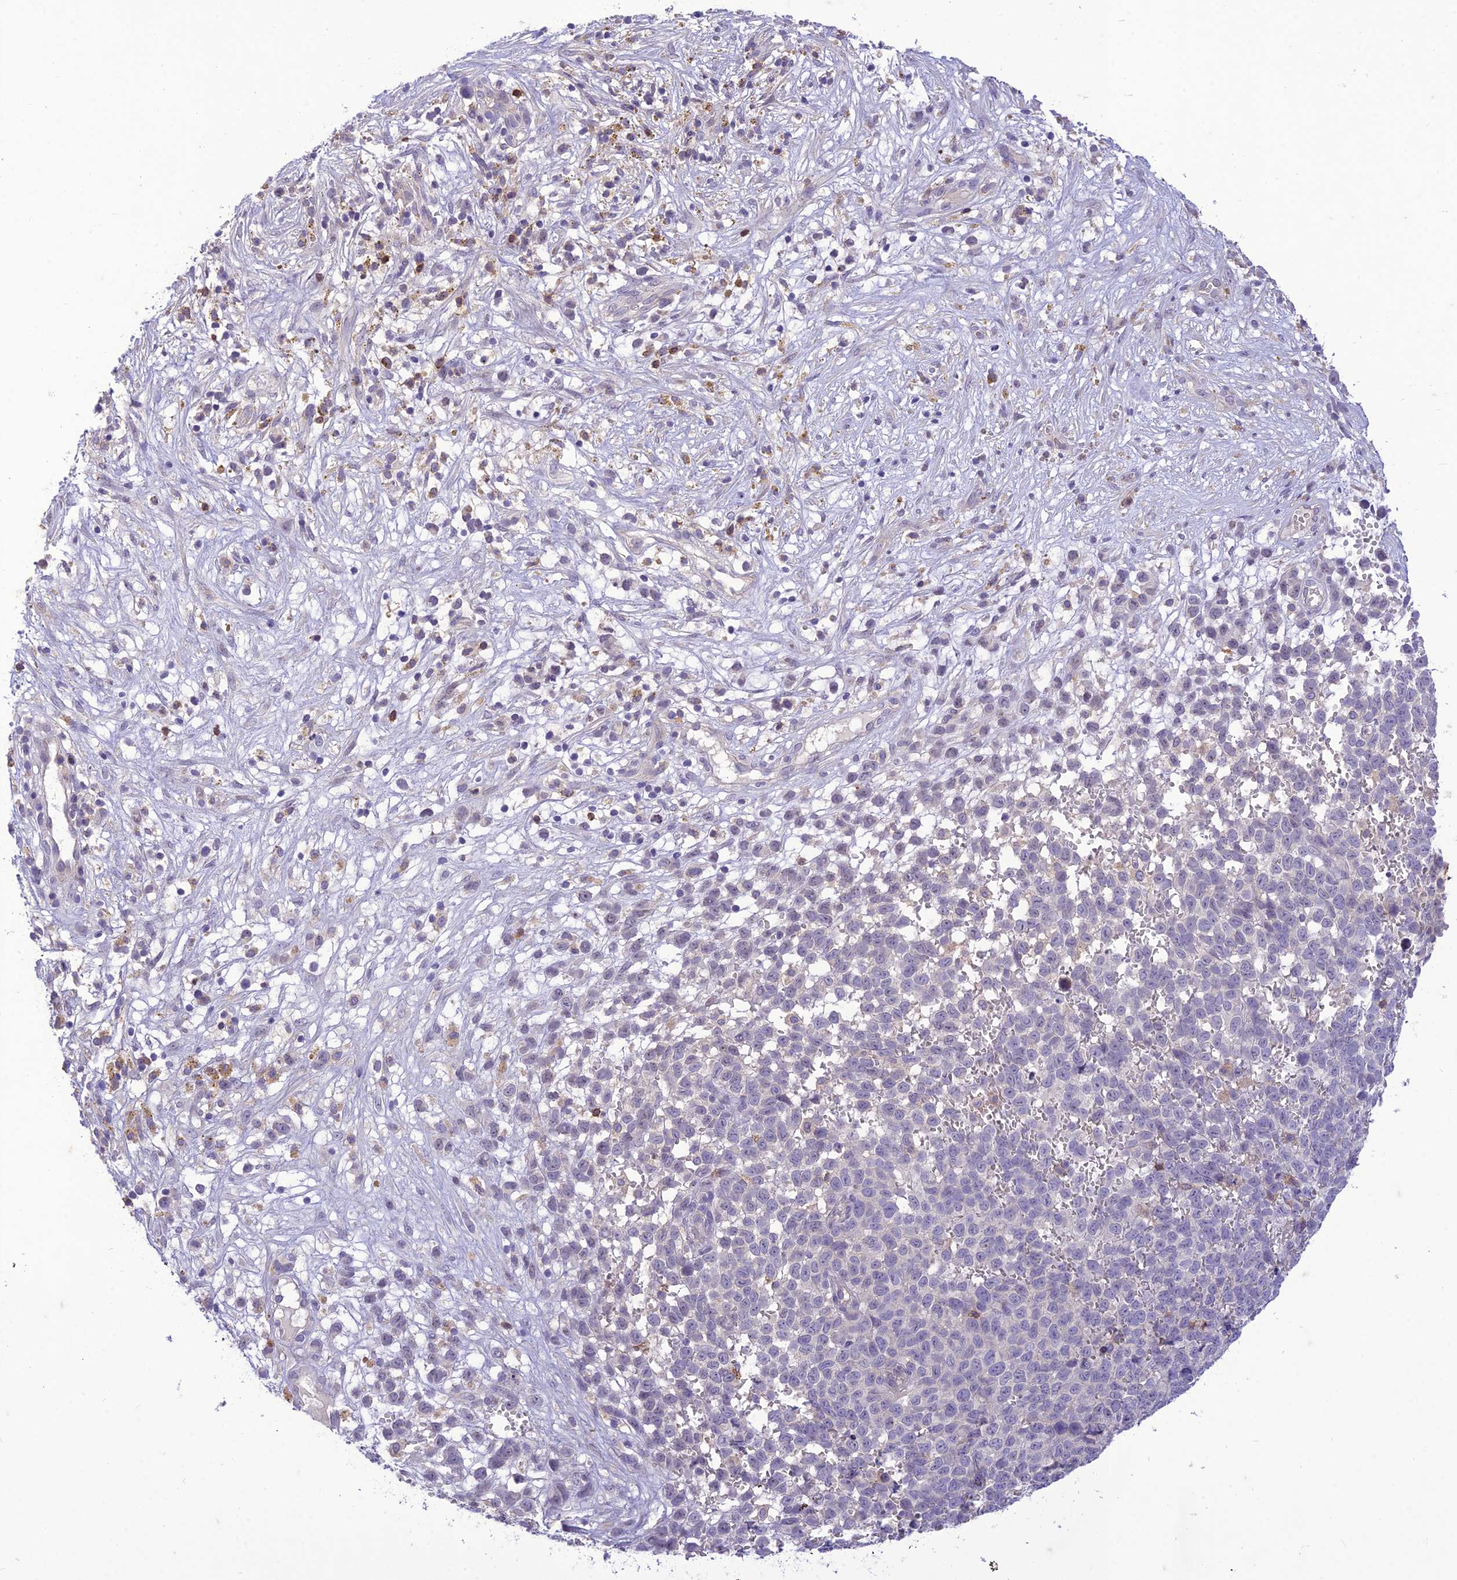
{"staining": {"intensity": "negative", "quantity": "none", "location": "none"}, "tissue": "melanoma", "cell_type": "Tumor cells", "image_type": "cancer", "snomed": [{"axis": "morphology", "description": "Malignant melanoma, NOS"}, {"axis": "topography", "description": "Nose, NOS"}], "caption": "Malignant melanoma was stained to show a protein in brown. There is no significant staining in tumor cells.", "gene": "ITGAE", "patient": {"sex": "female", "age": 48}}